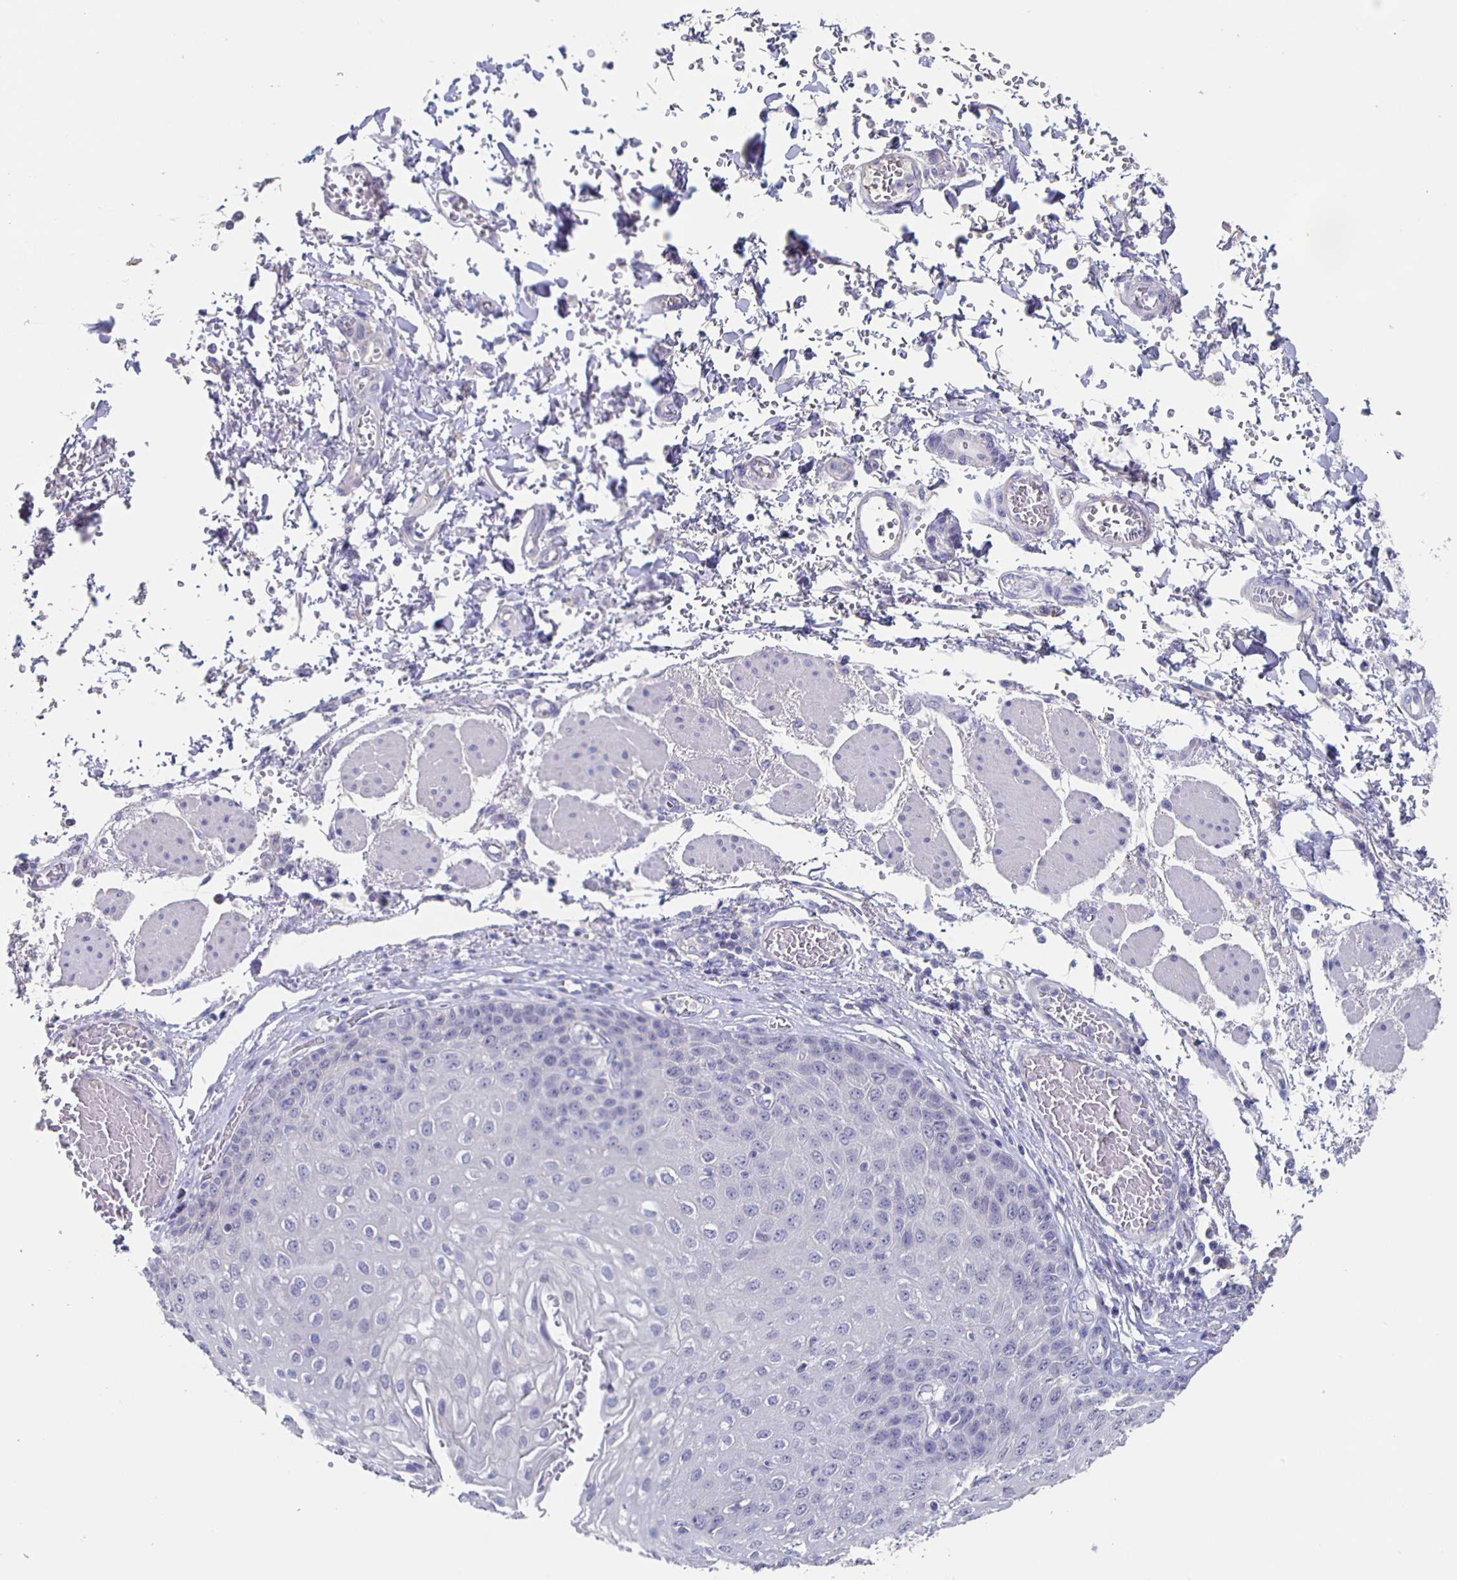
{"staining": {"intensity": "negative", "quantity": "none", "location": "none"}, "tissue": "esophagus", "cell_type": "Squamous epithelial cells", "image_type": "normal", "snomed": [{"axis": "morphology", "description": "Normal tissue, NOS"}, {"axis": "morphology", "description": "Adenocarcinoma, NOS"}, {"axis": "topography", "description": "Esophagus"}], "caption": "Protein analysis of normal esophagus reveals no significant staining in squamous epithelial cells. Nuclei are stained in blue.", "gene": "CACNA2D2", "patient": {"sex": "male", "age": 81}}